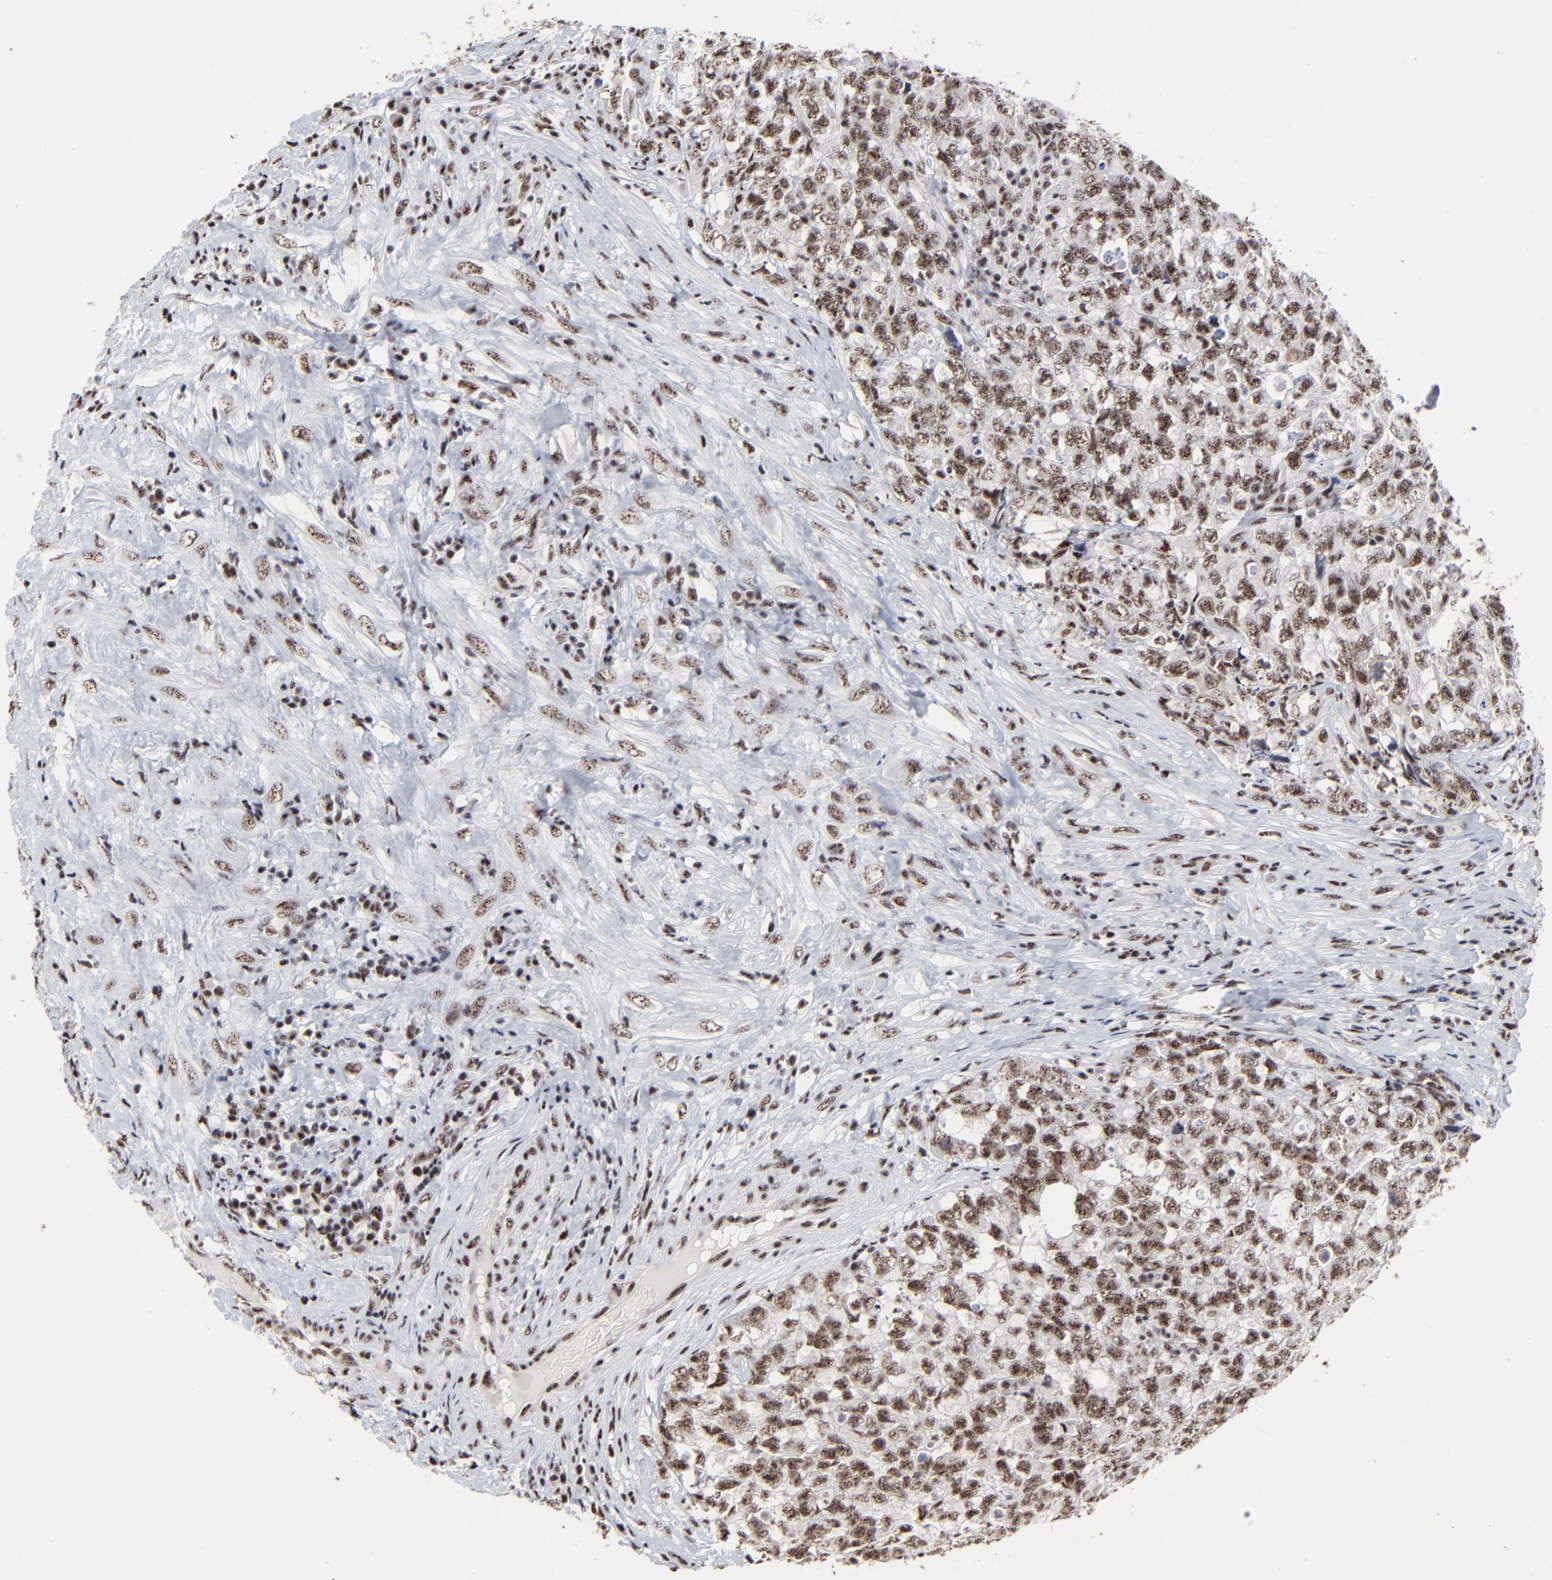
{"staining": {"intensity": "weak", "quantity": ">75%", "location": "nuclear"}, "tissue": "testis cancer", "cell_type": "Tumor cells", "image_type": "cancer", "snomed": [{"axis": "morphology", "description": "Carcinoma, Embryonal, NOS"}, {"axis": "topography", "description": "Testis"}], "caption": "The image exhibits a brown stain indicating the presence of a protein in the nuclear of tumor cells in embryonal carcinoma (testis). (DAB IHC, brown staining for protein, blue staining for nuclei).", "gene": "MBD4", "patient": {"sex": "male", "age": 31}}